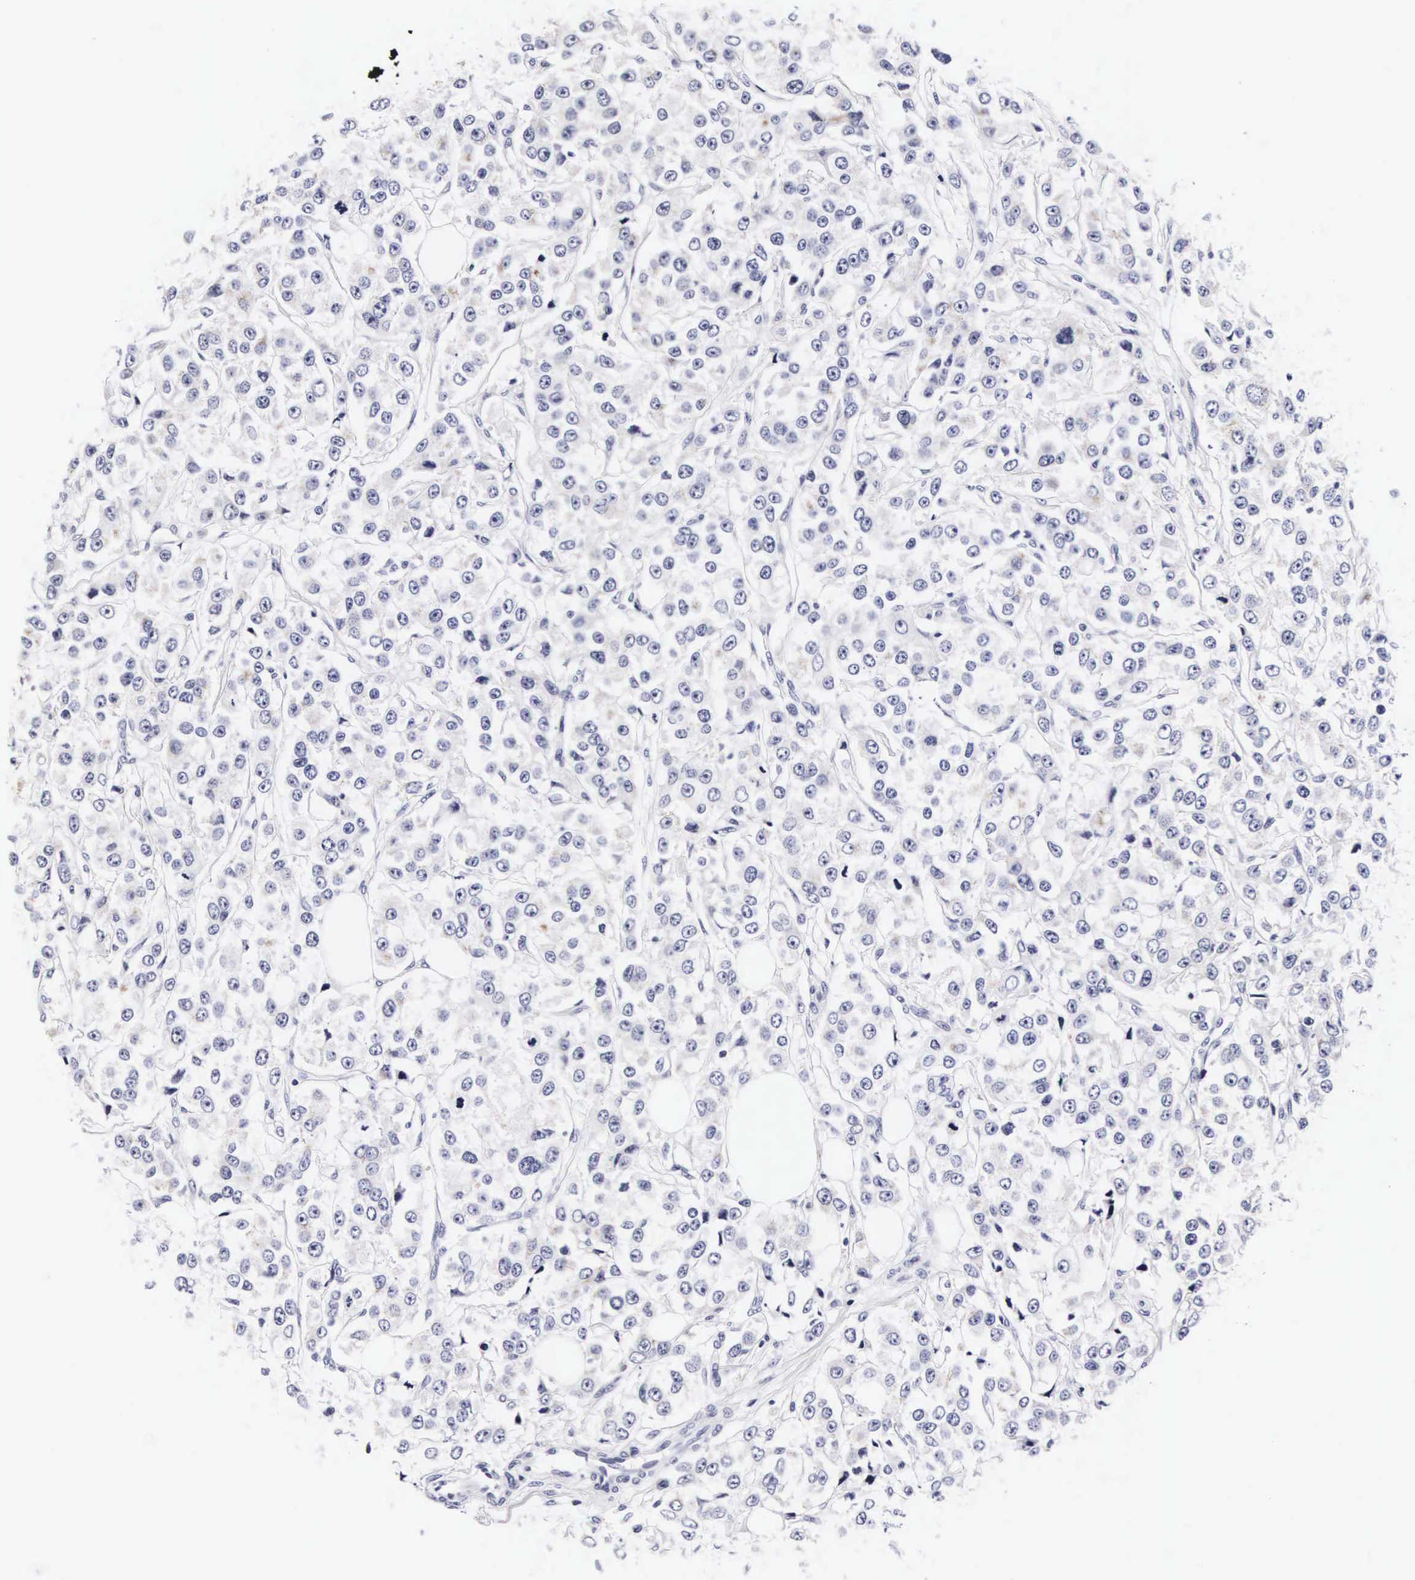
{"staining": {"intensity": "negative", "quantity": "none", "location": "none"}, "tissue": "breast cancer", "cell_type": "Tumor cells", "image_type": "cancer", "snomed": [{"axis": "morphology", "description": "Duct carcinoma"}, {"axis": "topography", "description": "Breast"}], "caption": "The immunohistochemistry photomicrograph has no significant positivity in tumor cells of invasive ductal carcinoma (breast) tissue.", "gene": "RNASE6", "patient": {"sex": "female", "age": 58}}